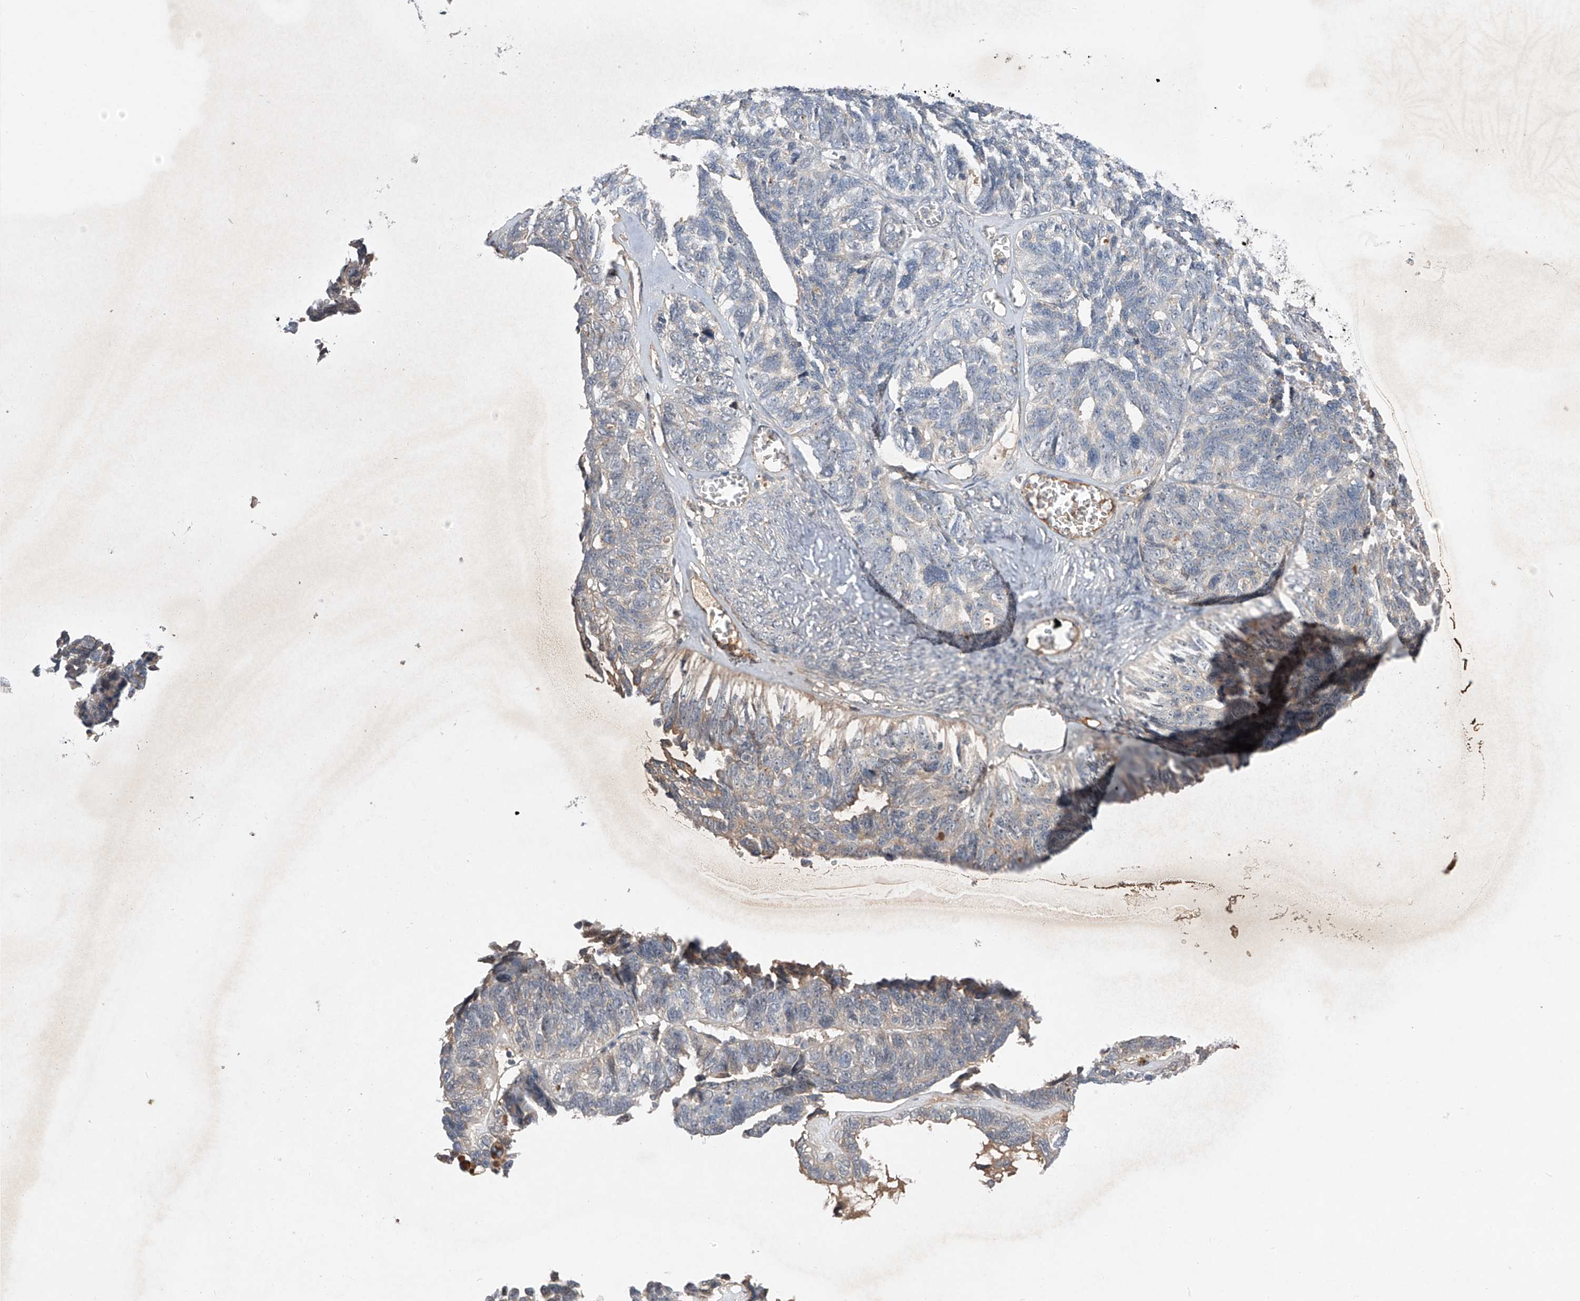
{"staining": {"intensity": "negative", "quantity": "none", "location": "none"}, "tissue": "ovarian cancer", "cell_type": "Tumor cells", "image_type": "cancer", "snomed": [{"axis": "morphology", "description": "Cystadenocarcinoma, serous, NOS"}, {"axis": "topography", "description": "Ovary"}], "caption": "IHC of ovarian cancer (serous cystadenocarcinoma) demonstrates no positivity in tumor cells. (DAB (3,3'-diaminobenzidine) immunohistochemistry (IHC), high magnification).", "gene": "FAM135A", "patient": {"sex": "female", "age": 79}}